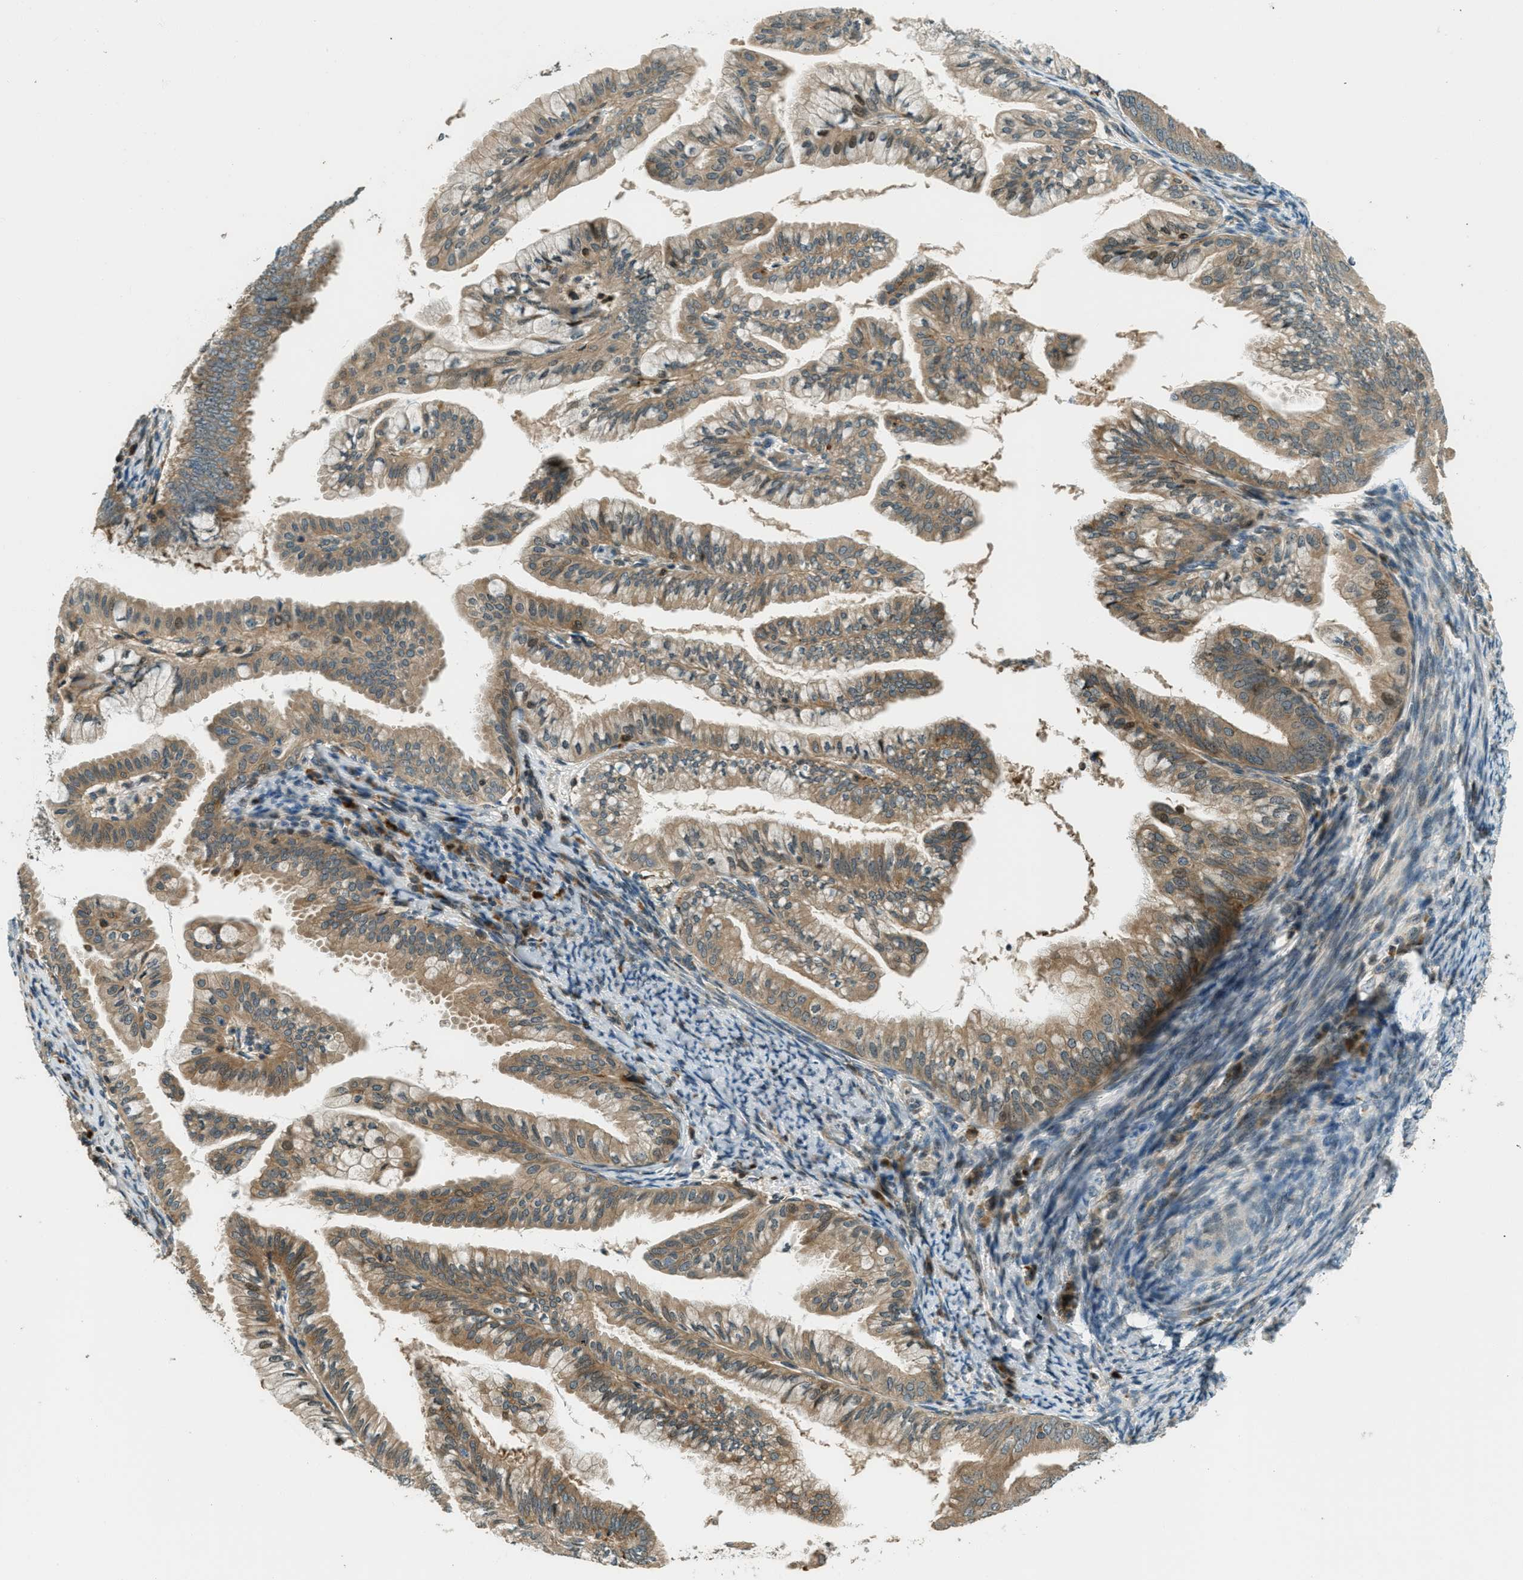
{"staining": {"intensity": "moderate", "quantity": ">75%", "location": "cytoplasmic/membranous,nuclear"}, "tissue": "endometrial cancer", "cell_type": "Tumor cells", "image_type": "cancer", "snomed": [{"axis": "morphology", "description": "Adenocarcinoma, NOS"}, {"axis": "topography", "description": "Endometrium"}], "caption": "Immunohistochemistry (IHC) image of human endometrial adenocarcinoma stained for a protein (brown), which shows medium levels of moderate cytoplasmic/membranous and nuclear staining in approximately >75% of tumor cells.", "gene": "PTPN23", "patient": {"sex": "female", "age": 63}}